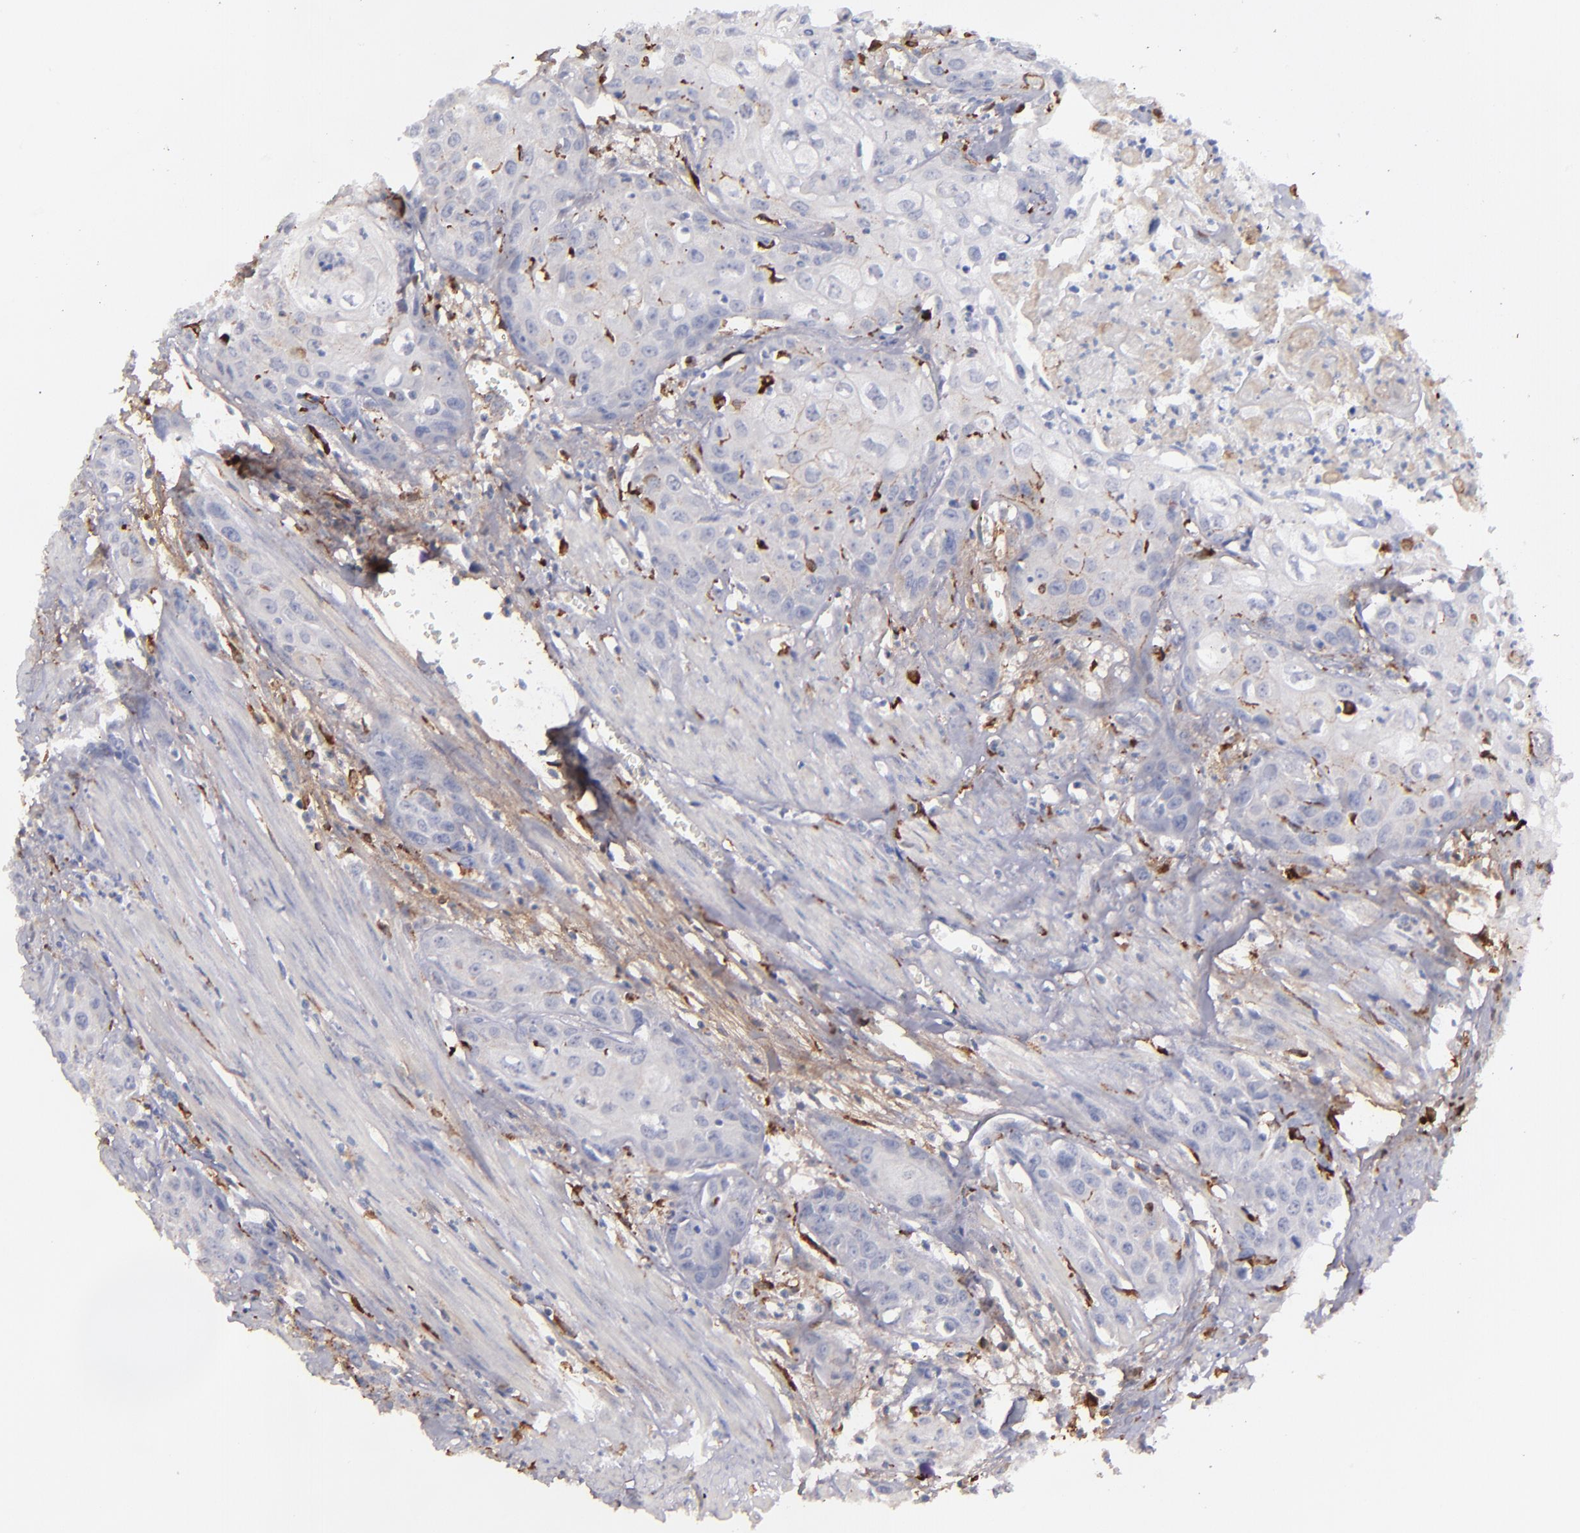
{"staining": {"intensity": "weak", "quantity": "<25%", "location": "cytoplasmic/membranous"}, "tissue": "urothelial cancer", "cell_type": "Tumor cells", "image_type": "cancer", "snomed": [{"axis": "morphology", "description": "Urothelial carcinoma, High grade"}, {"axis": "topography", "description": "Urinary bladder"}], "caption": "Immunohistochemistry (IHC) photomicrograph of neoplastic tissue: urothelial cancer stained with DAB demonstrates no significant protein expression in tumor cells.", "gene": "C1QA", "patient": {"sex": "male", "age": 54}}